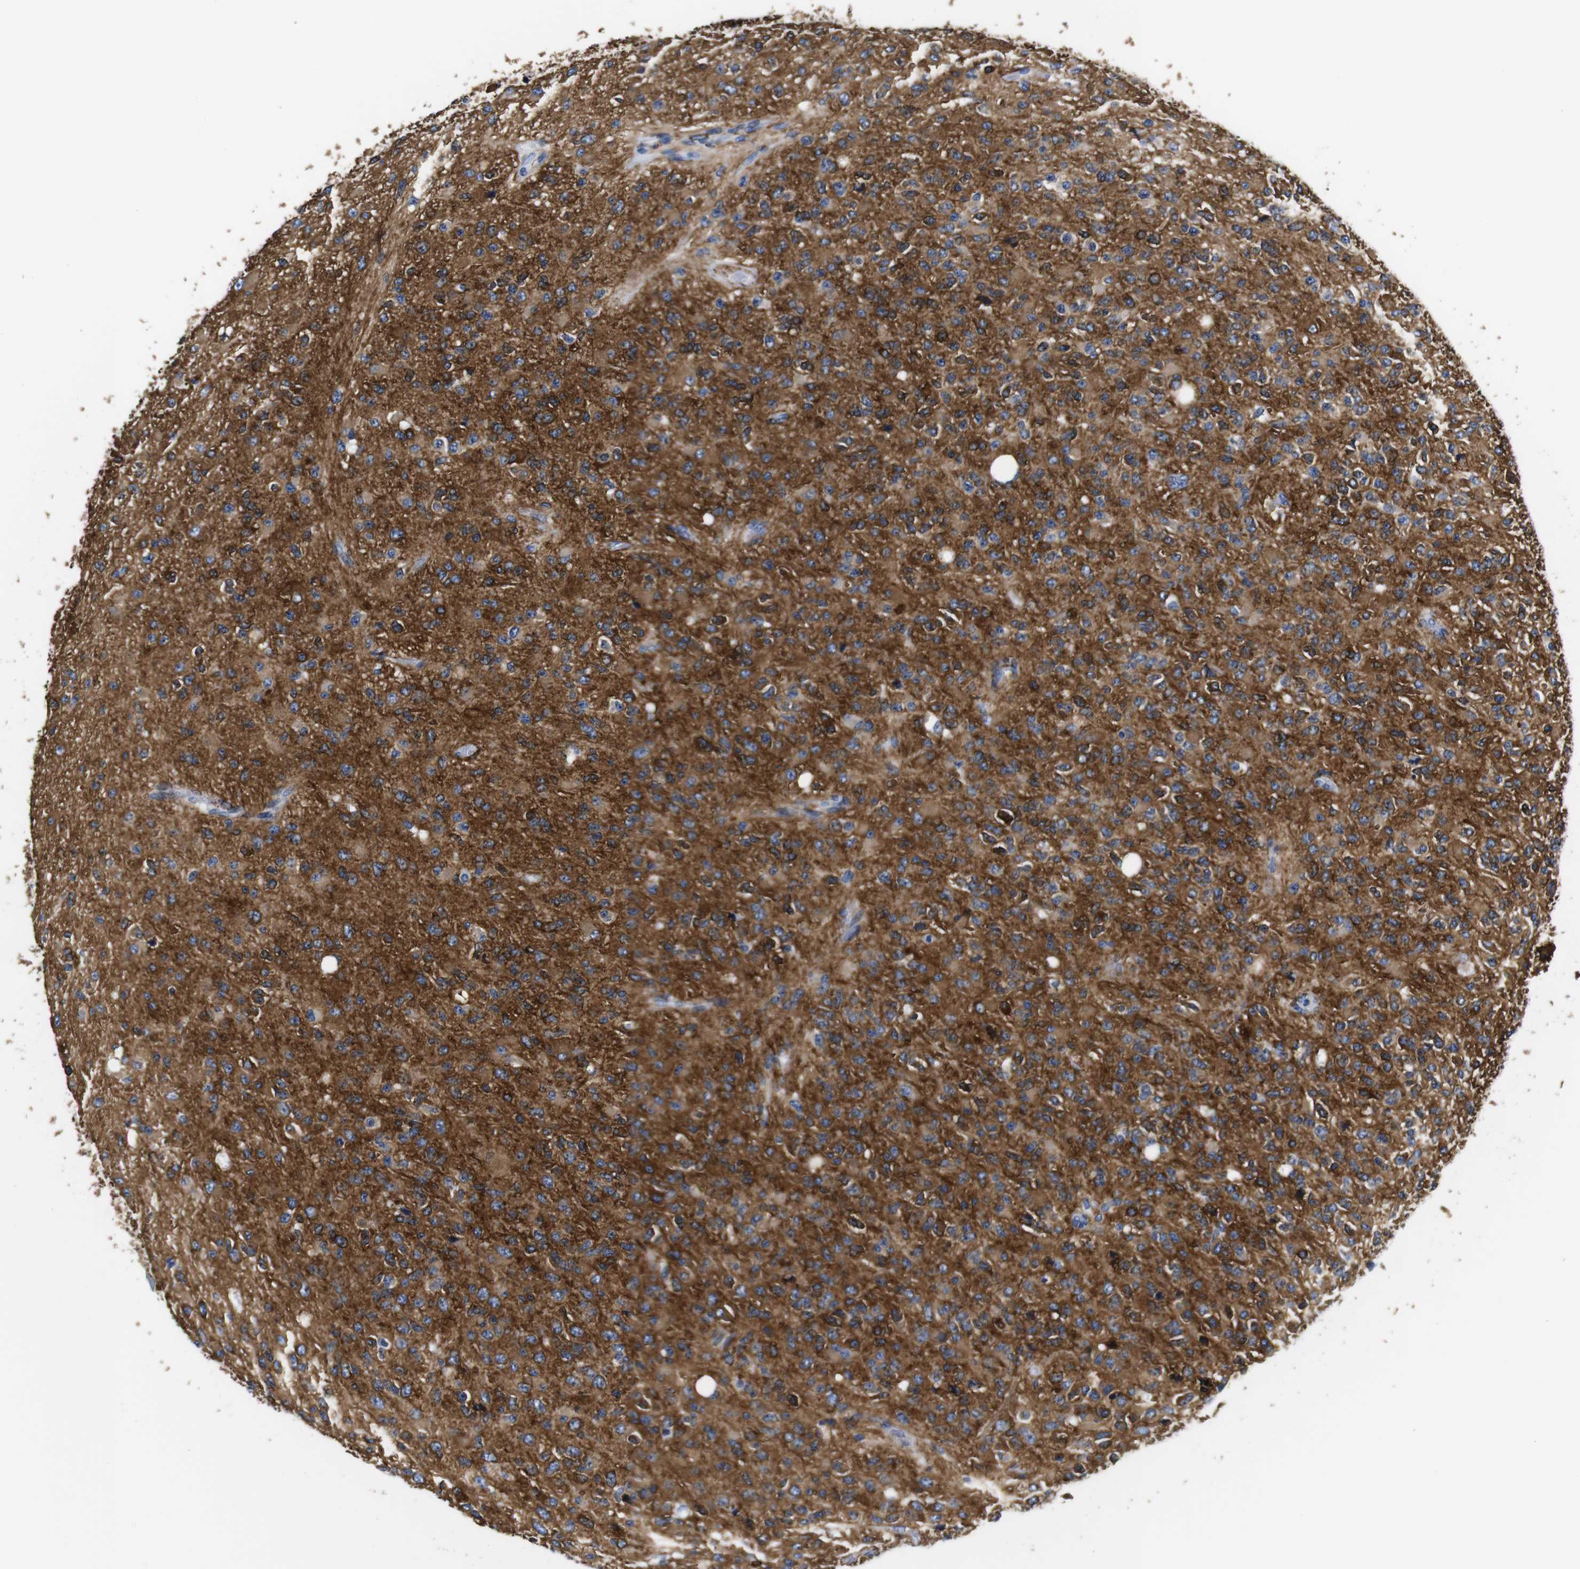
{"staining": {"intensity": "moderate", "quantity": ">75%", "location": "cytoplasmic/membranous"}, "tissue": "glioma", "cell_type": "Tumor cells", "image_type": "cancer", "snomed": [{"axis": "morphology", "description": "Glioma, malignant, High grade"}, {"axis": "topography", "description": "pancreas cauda"}], "caption": "A brown stain highlights moderate cytoplasmic/membranous staining of a protein in human high-grade glioma (malignant) tumor cells. The protein is stained brown, and the nuclei are stained in blue (DAB (3,3'-diaminobenzidine) IHC with brightfield microscopy, high magnification).", "gene": "LRIG1", "patient": {"sex": "male", "age": 60}}